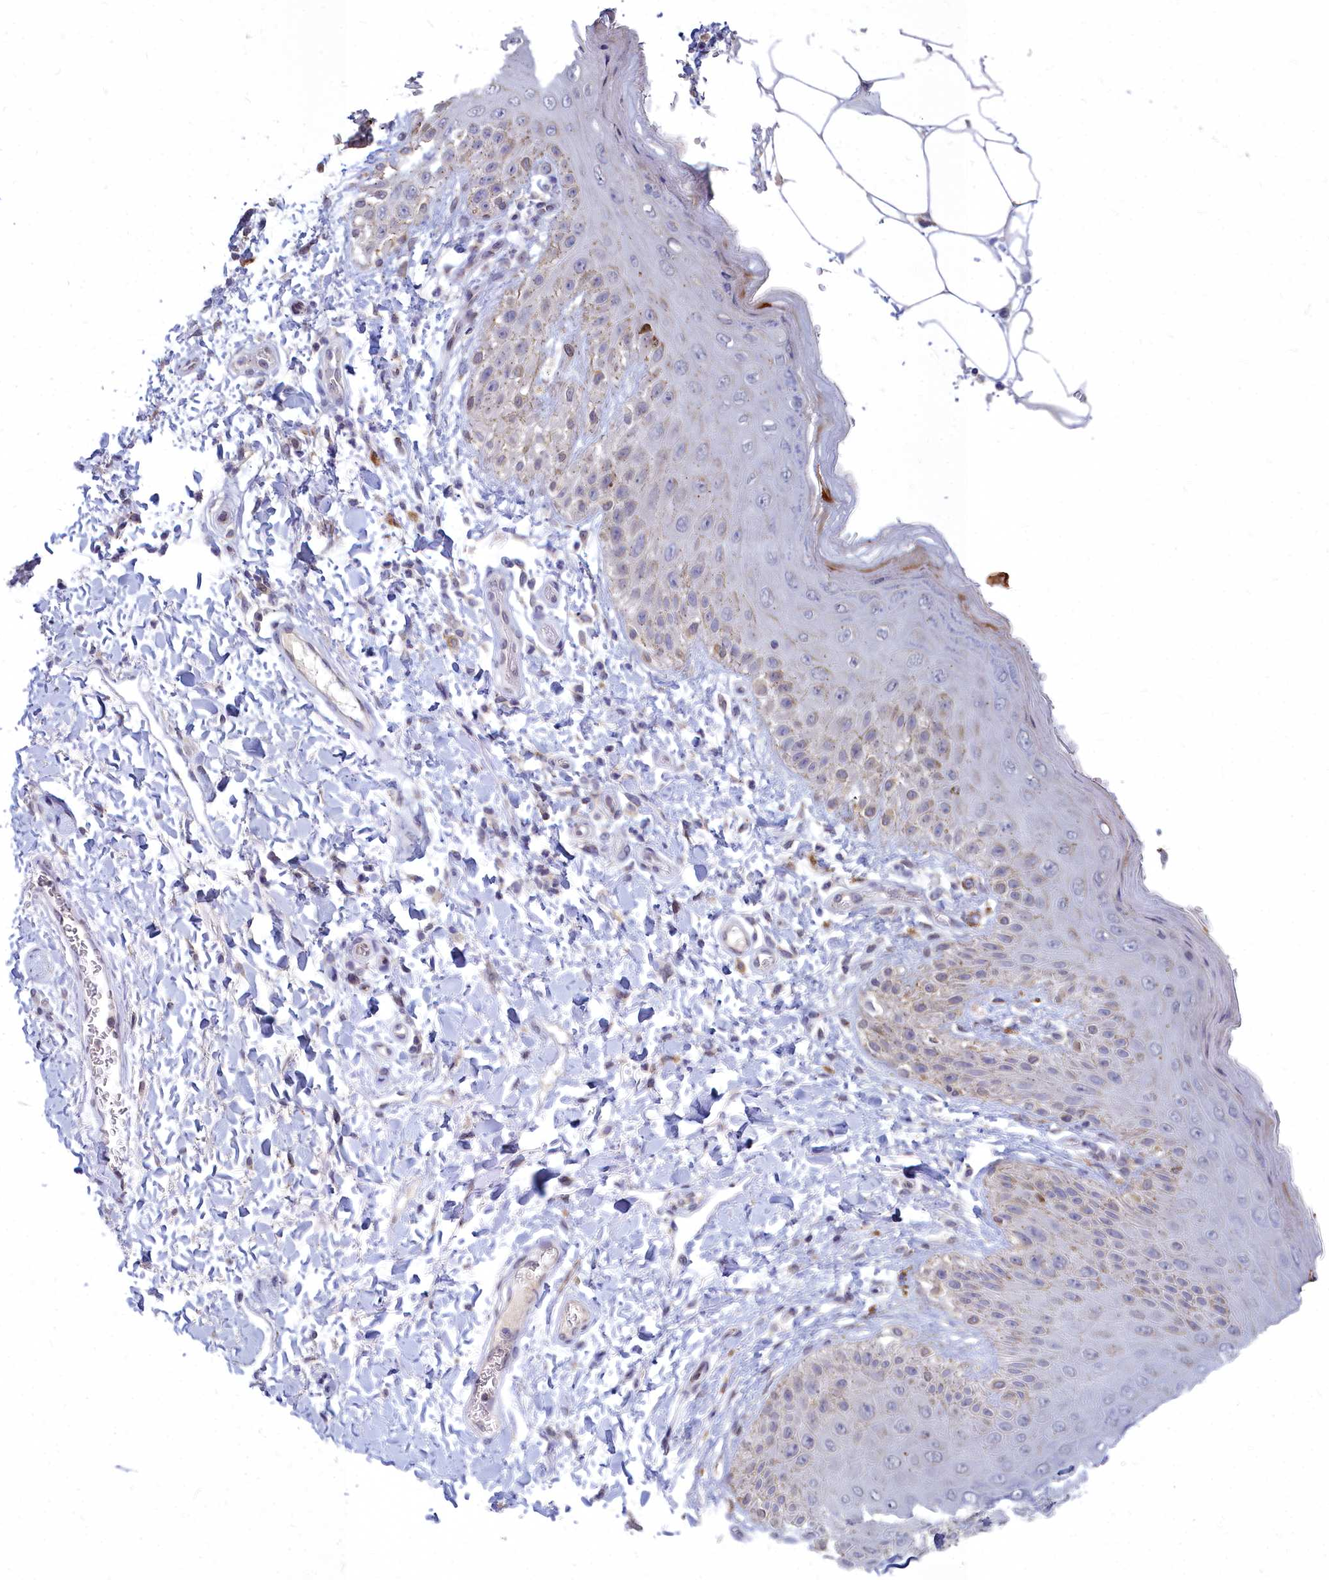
{"staining": {"intensity": "weak", "quantity": "<25%", "location": "cytoplasmic/membranous"}, "tissue": "skin", "cell_type": "Epidermal cells", "image_type": "normal", "snomed": [{"axis": "morphology", "description": "Normal tissue, NOS"}, {"axis": "topography", "description": "Anal"}], "caption": "Normal skin was stained to show a protein in brown. There is no significant positivity in epidermal cells.", "gene": "NOXA1", "patient": {"sex": "male", "age": 44}}